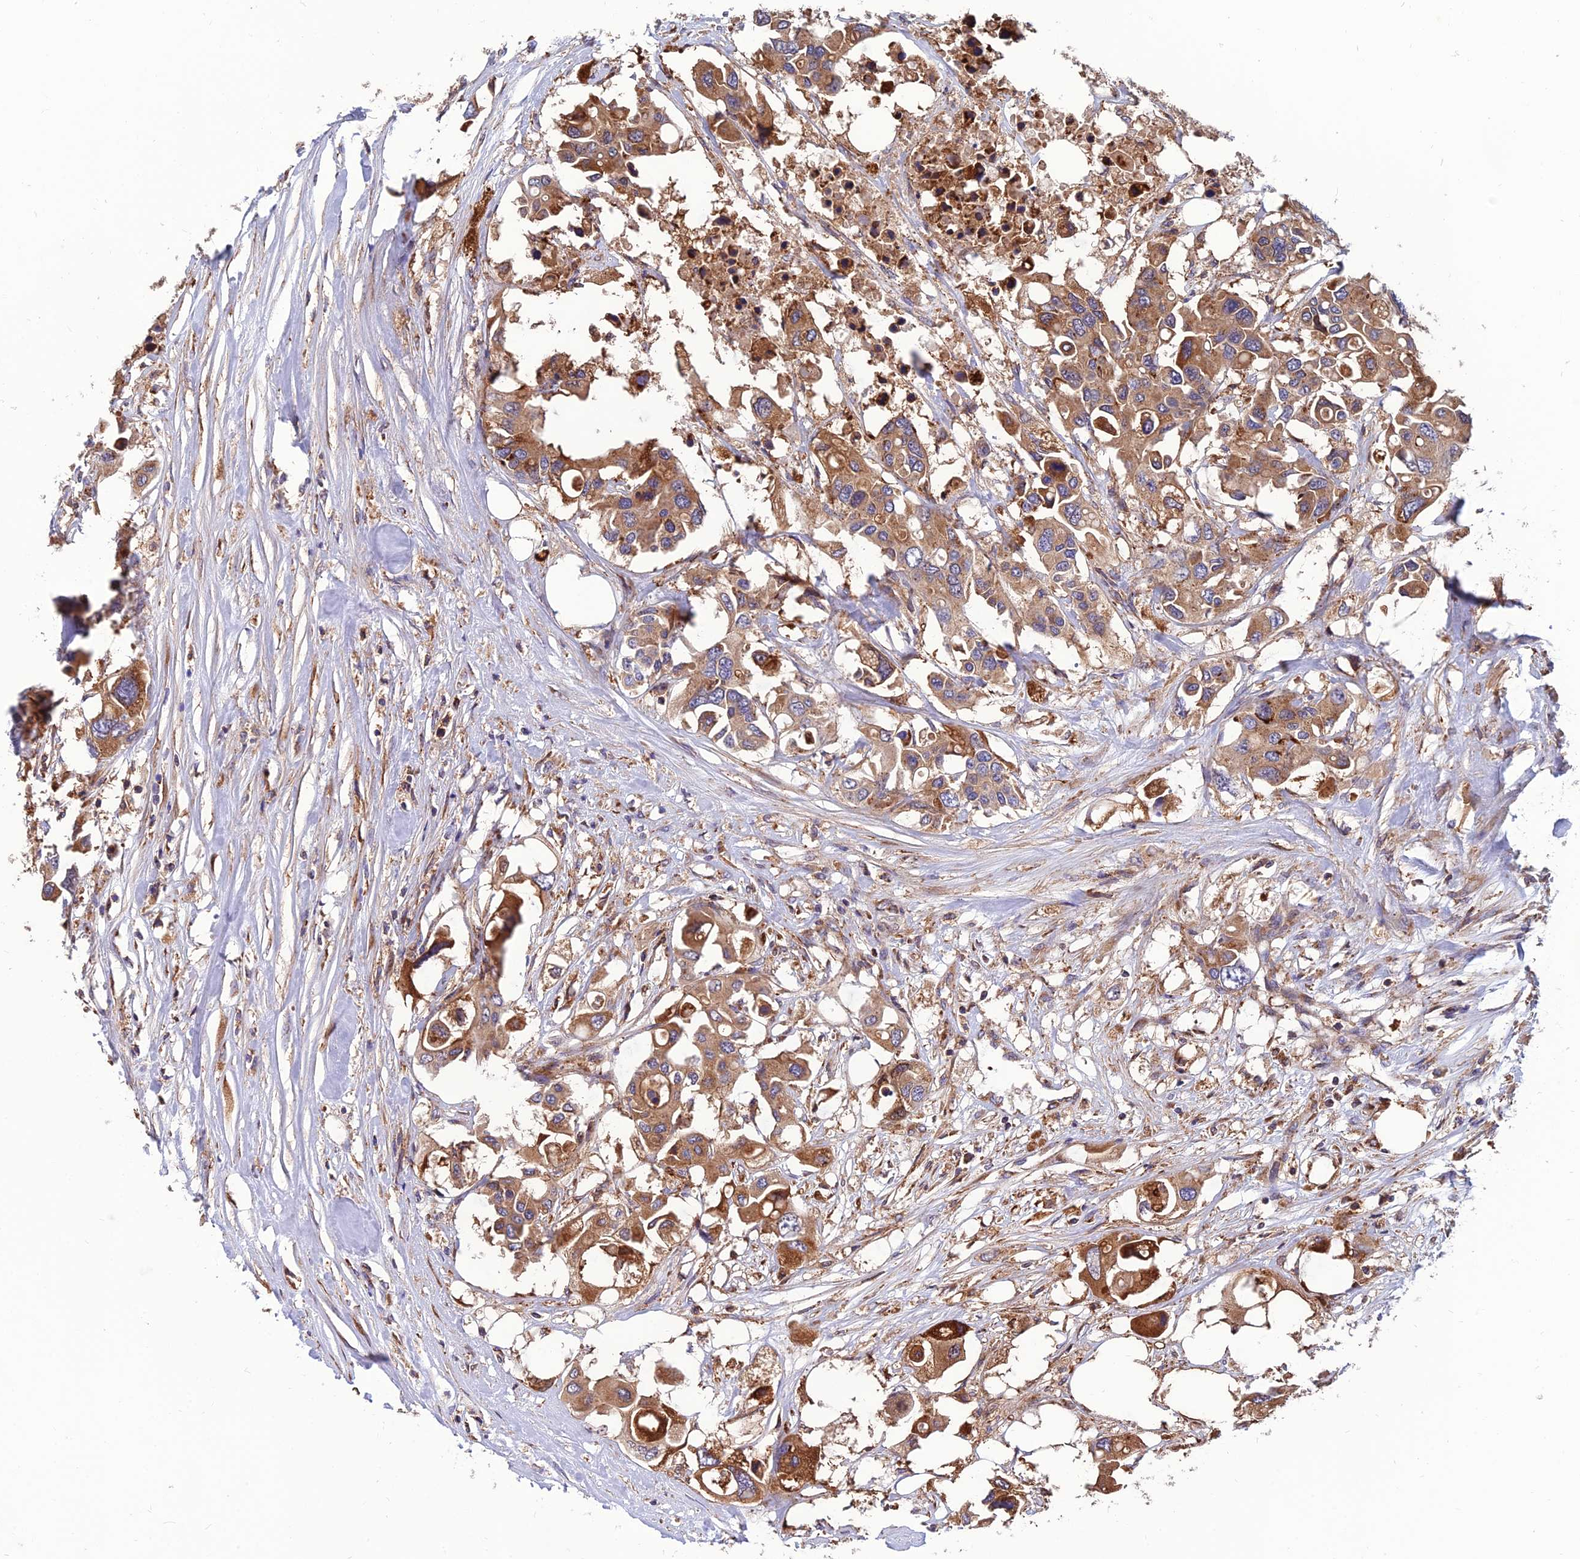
{"staining": {"intensity": "moderate", "quantity": ">75%", "location": "cytoplasmic/membranous"}, "tissue": "colorectal cancer", "cell_type": "Tumor cells", "image_type": "cancer", "snomed": [{"axis": "morphology", "description": "Adenocarcinoma, NOS"}, {"axis": "topography", "description": "Colon"}], "caption": "Colorectal cancer (adenocarcinoma) stained with DAB immunohistochemistry shows medium levels of moderate cytoplasmic/membranous positivity in about >75% of tumor cells. (DAB (3,3'-diaminobenzidine) IHC with brightfield microscopy, high magnification).", "gene": "UMAD1", "patient": {"sex": "male", "age": 77}}